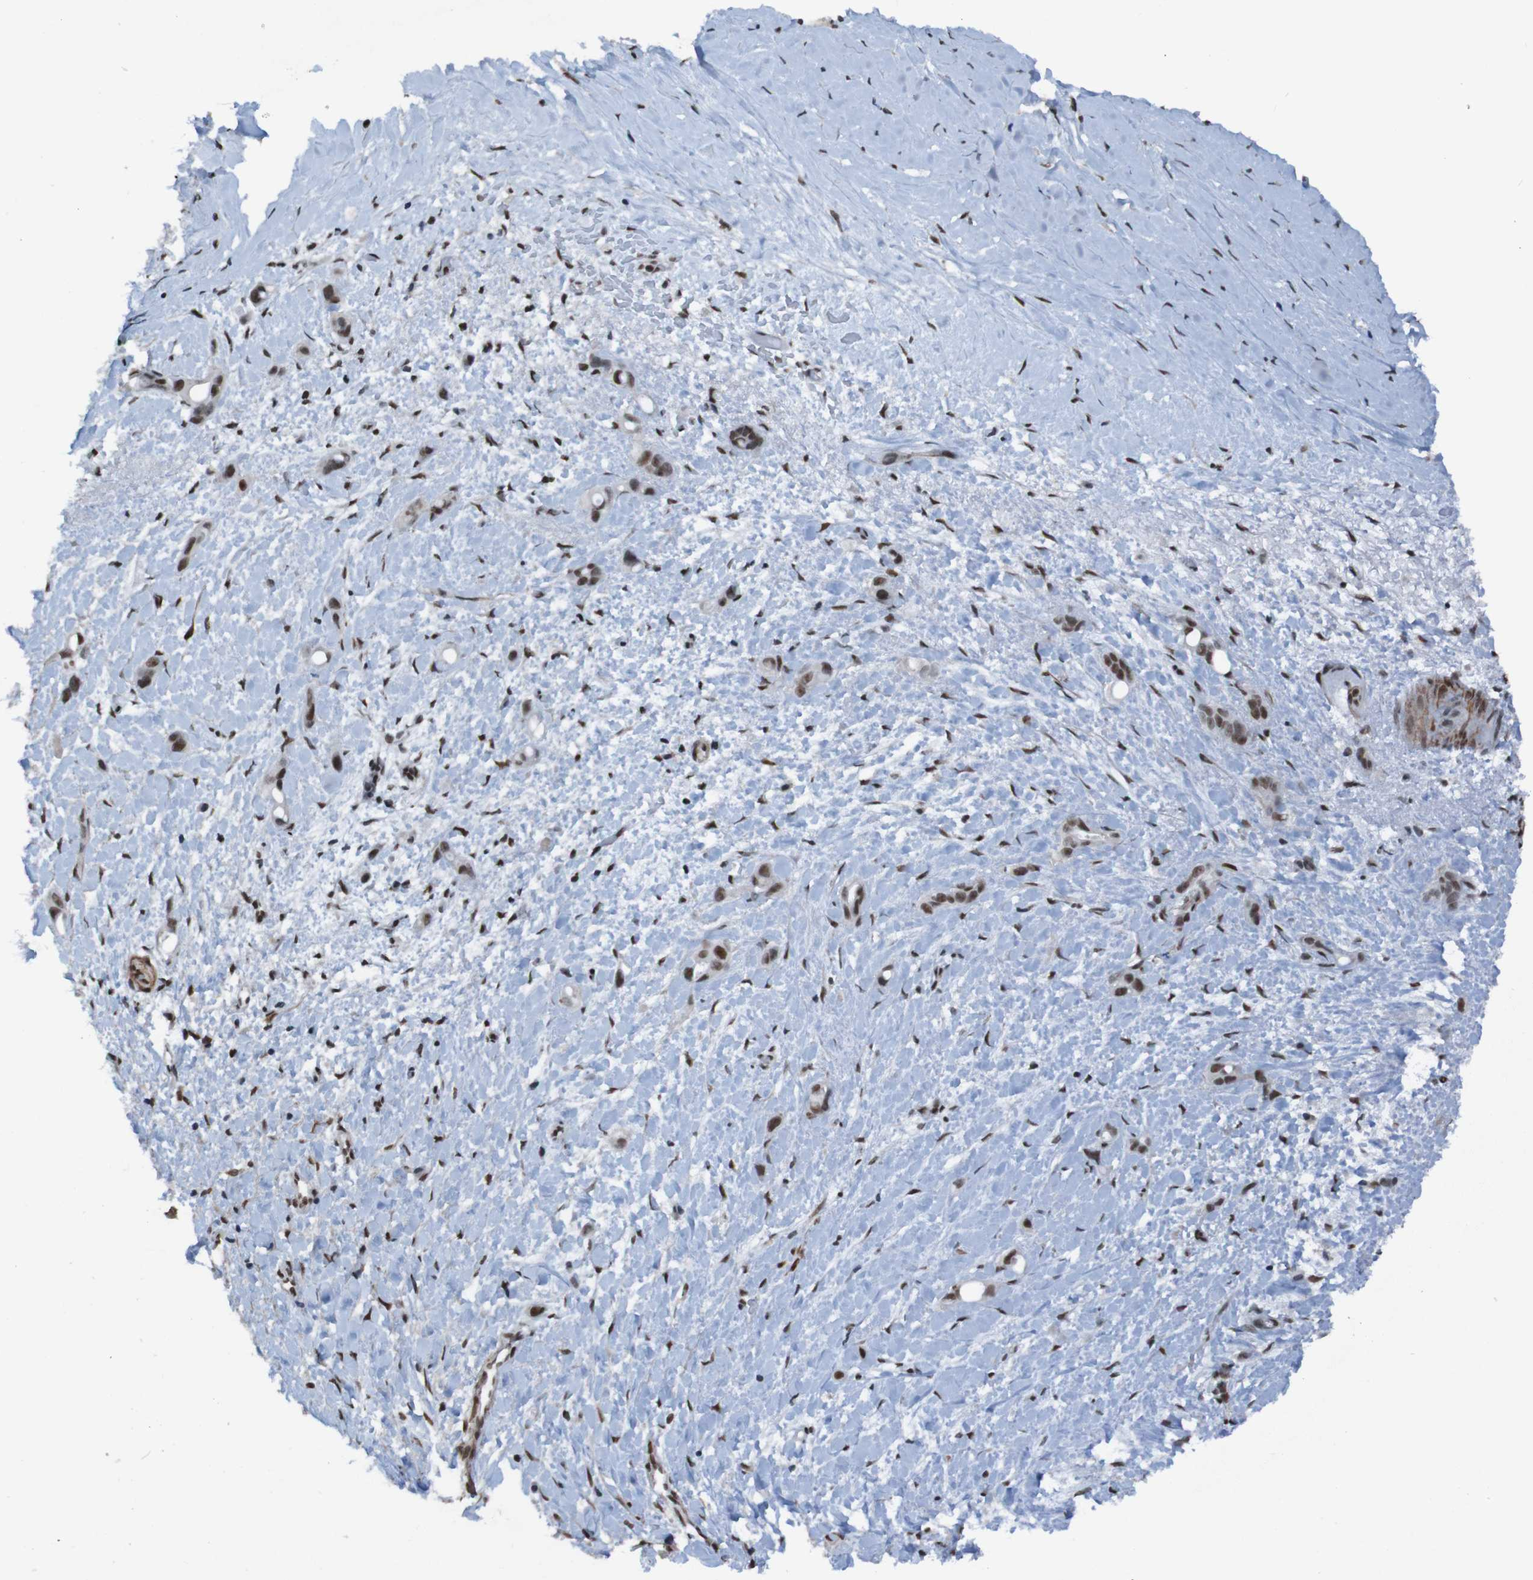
{"staining": {"intensity": "strong", "quantity": ">75%", "location": "nuclear"}, "tissue": "liver cancer", "cell_type": "Tumor cells", "image_type": "cancer", "snomed": [{"axis": "morphology", "description": "Cholangiocarcinoma"}, {"axis": "topography", "description": "Liver"}], "caption": "Liver cancer was stained to show a protein in brown. There is high levels of strong nuclear staining in about >75% of tumor cells.", "gene": "PHF2", "patient": {"sex": "female", "age": 65}}